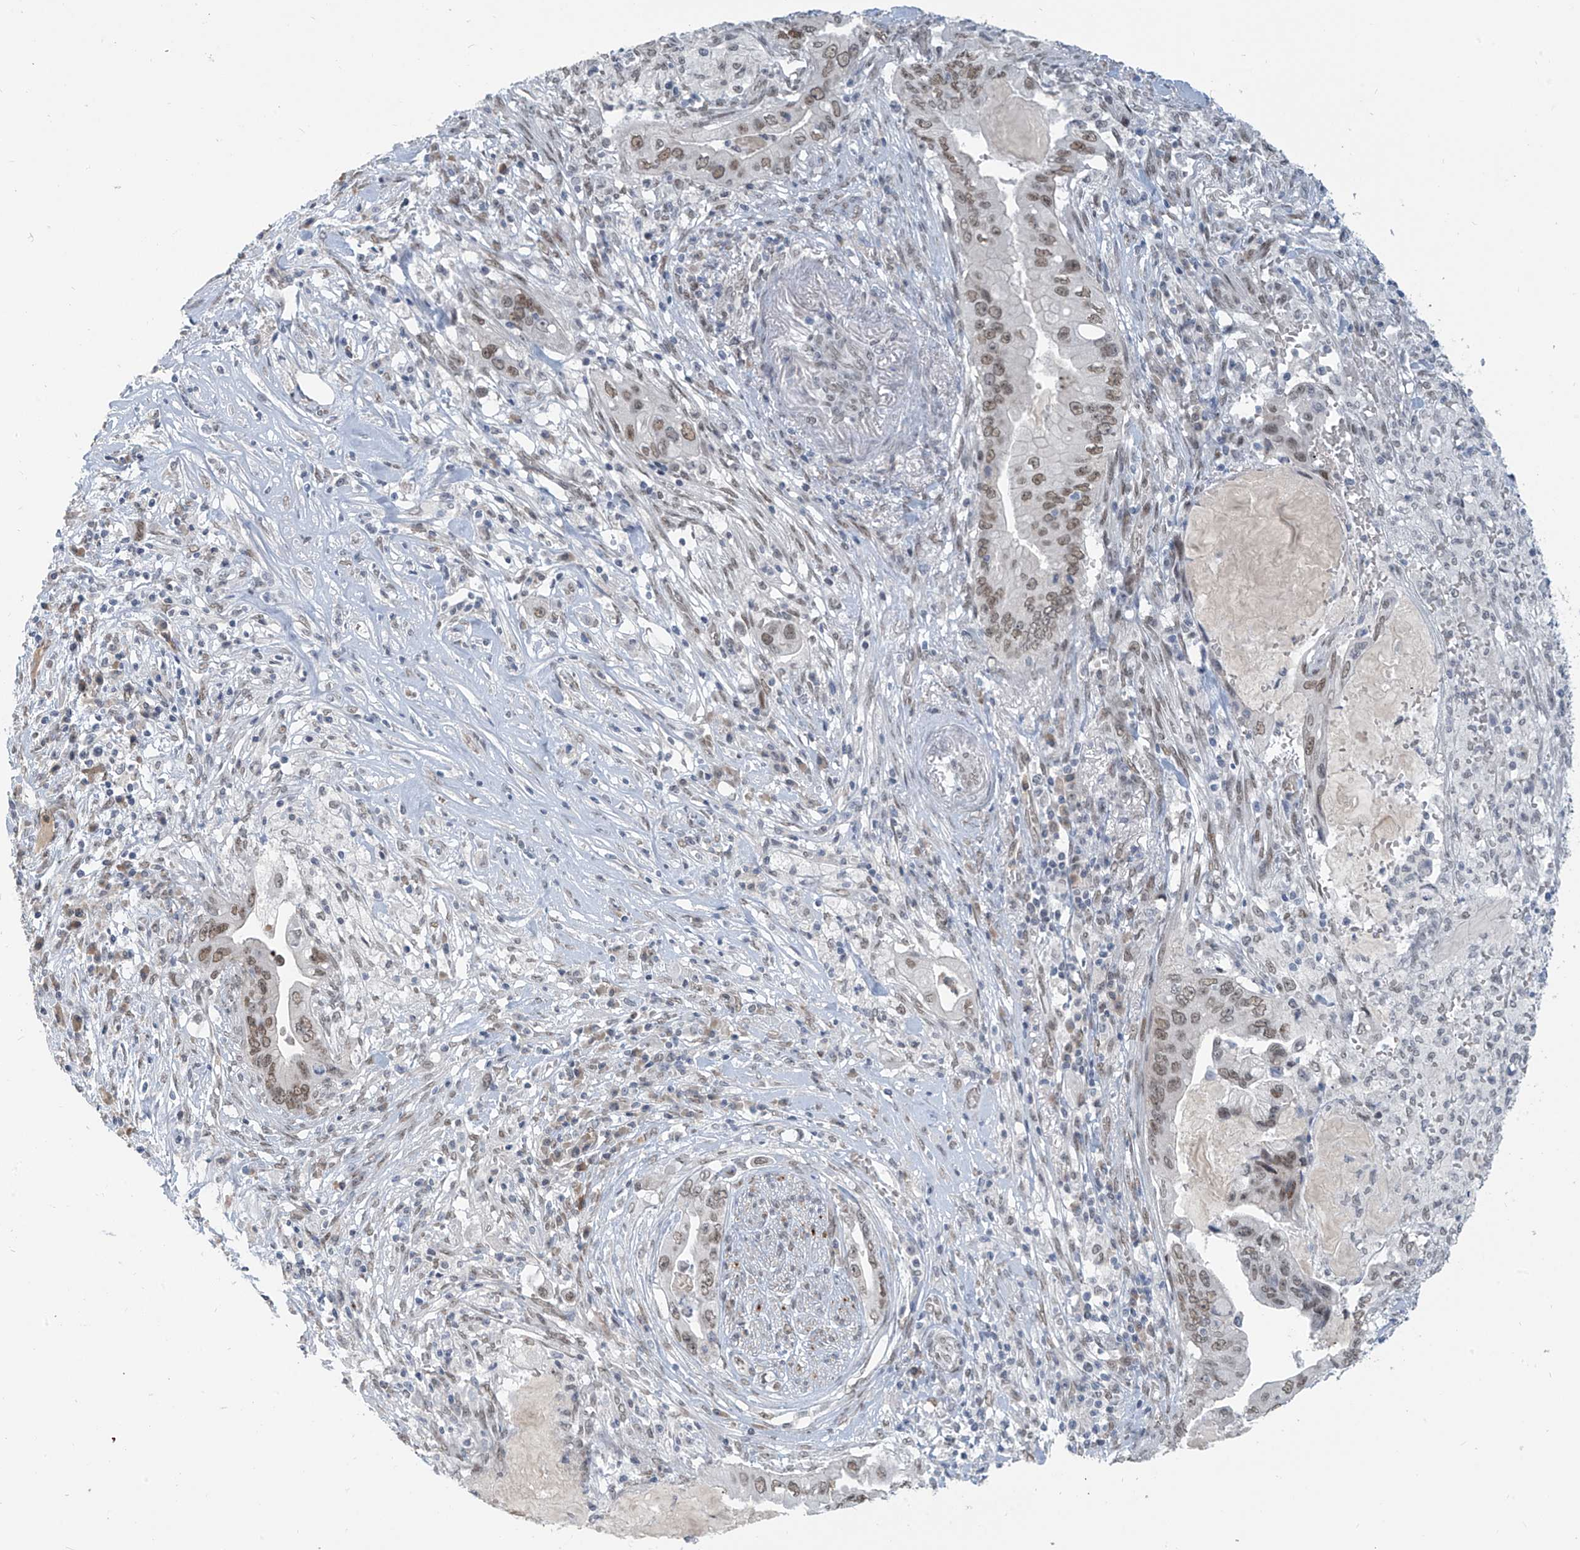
{"staining": {"intensity": "moderate", "quantity": ">75%", "location": "nuclear"}, "tissue": "pancreatic cancer", "cell_type": "Tumor cells", "image_type": "cancer", "snomed": [{"axis": "morphology", "description": "Adenocarcinoma, NOS"}, {"axis": "topography", "description": "Pancreas"}], "caption": "Protein analysis of pancreatic adenocarcinoma tissue shows moderate nuclear staining in about >75% of tumor cells. The staining was performed using DAB (3,3'-diaminobenzidine) to visualize the protein expression in brown, while the nuclei were stained in blue with hematoxylin (Magnification: 20x).", "gene": "MCM9", "patient": {"sex": "female", "age": 73}}